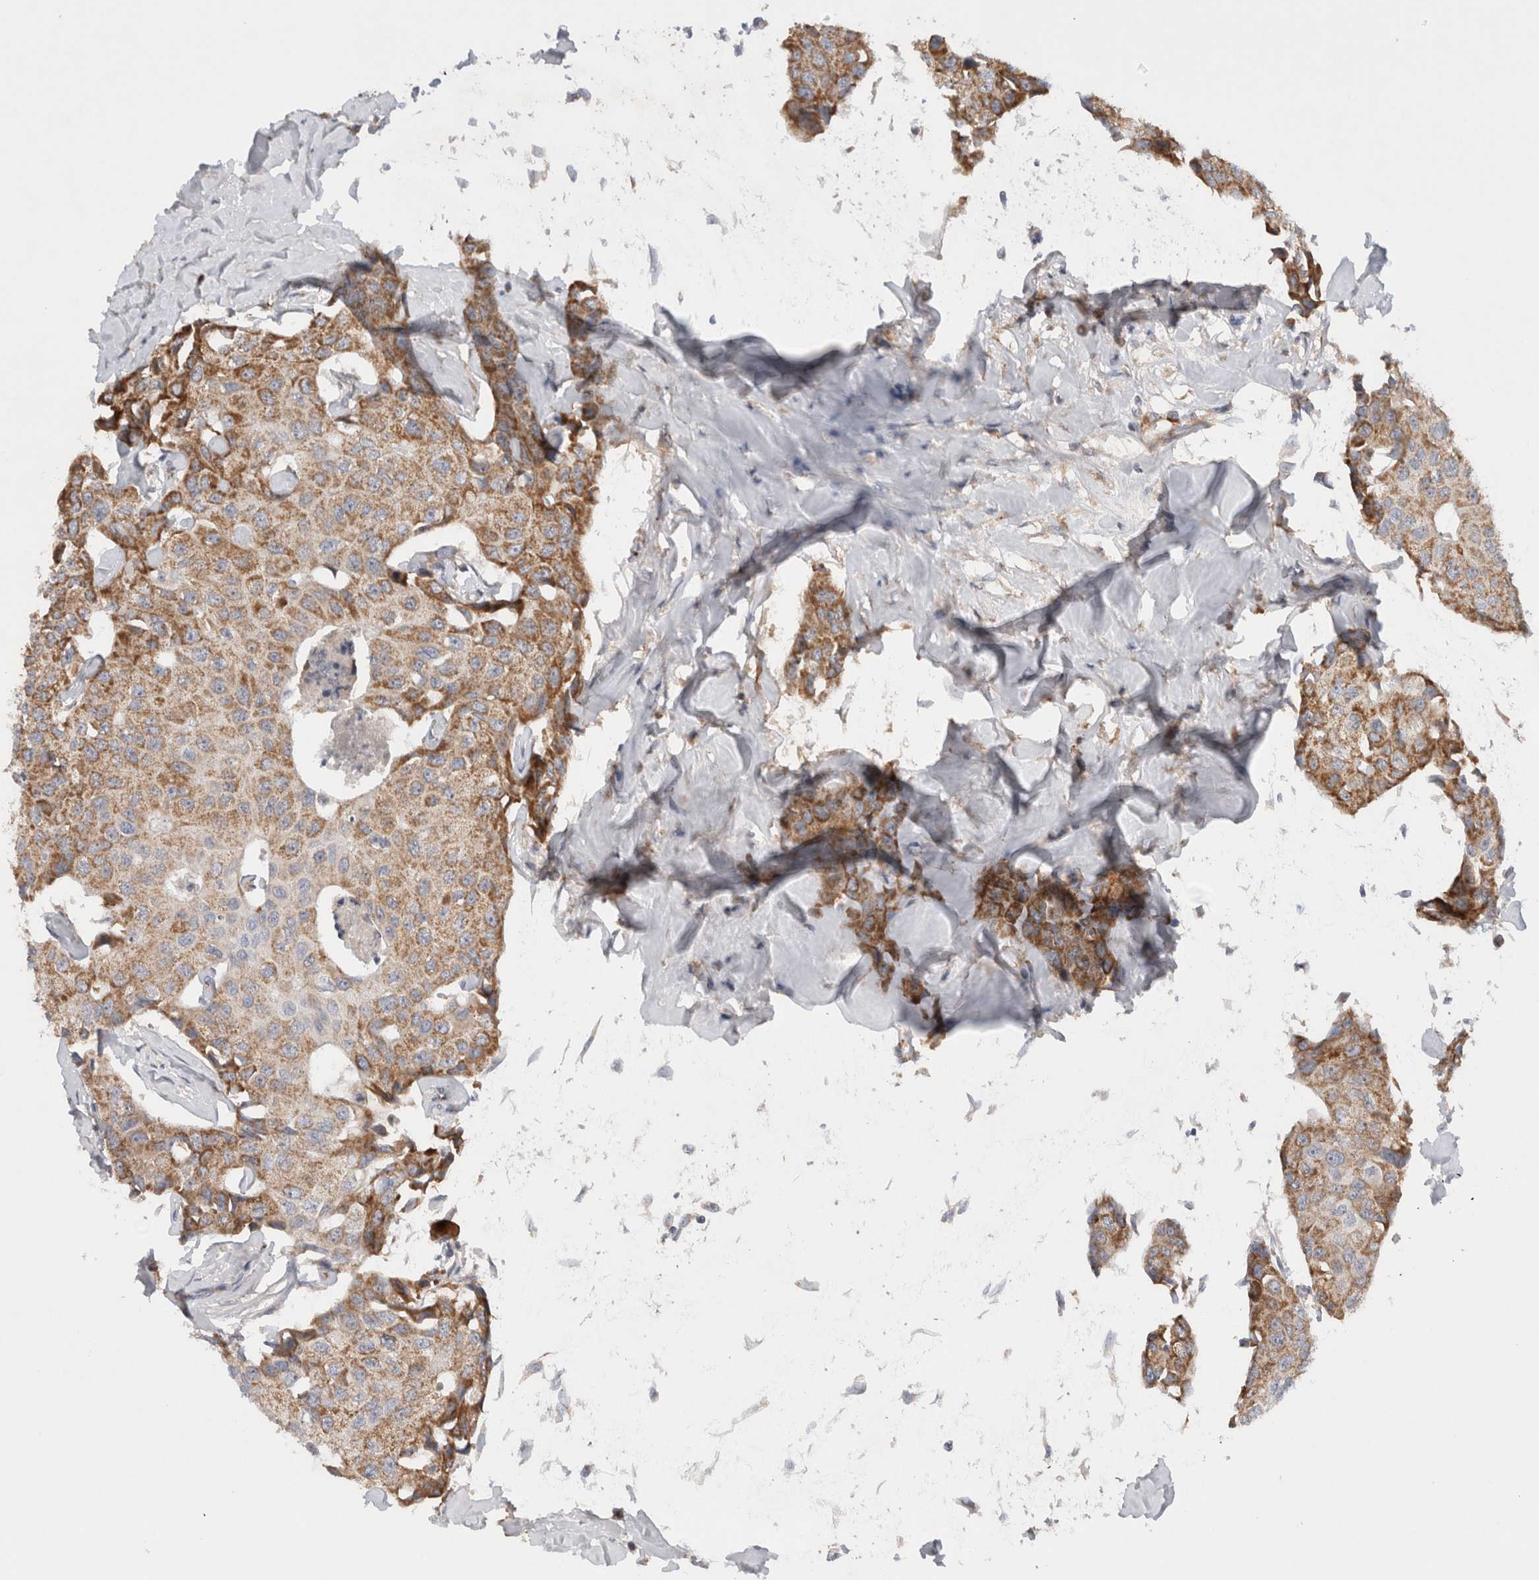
{"staining": {"intensity": "moderate", "quantity": ">75%", "location": "cytoplasmic/membranous"}, "tissue": "breast cancer", "cell_type": "Tumor cells", "image_type": "cancer", "snomed": [{"axis": "morphology", "description": "Duct carcinoma"}, {"axis": "topography", "description": "Breast"}], "caption": "Immunohistochemical staining of human breast cancer shows moderate cytoplasmic/membranous protein staining in approximately >75% of tumor cells.", "gene": "MRPS28", "patient": {"sex": "female", "age": 80}}